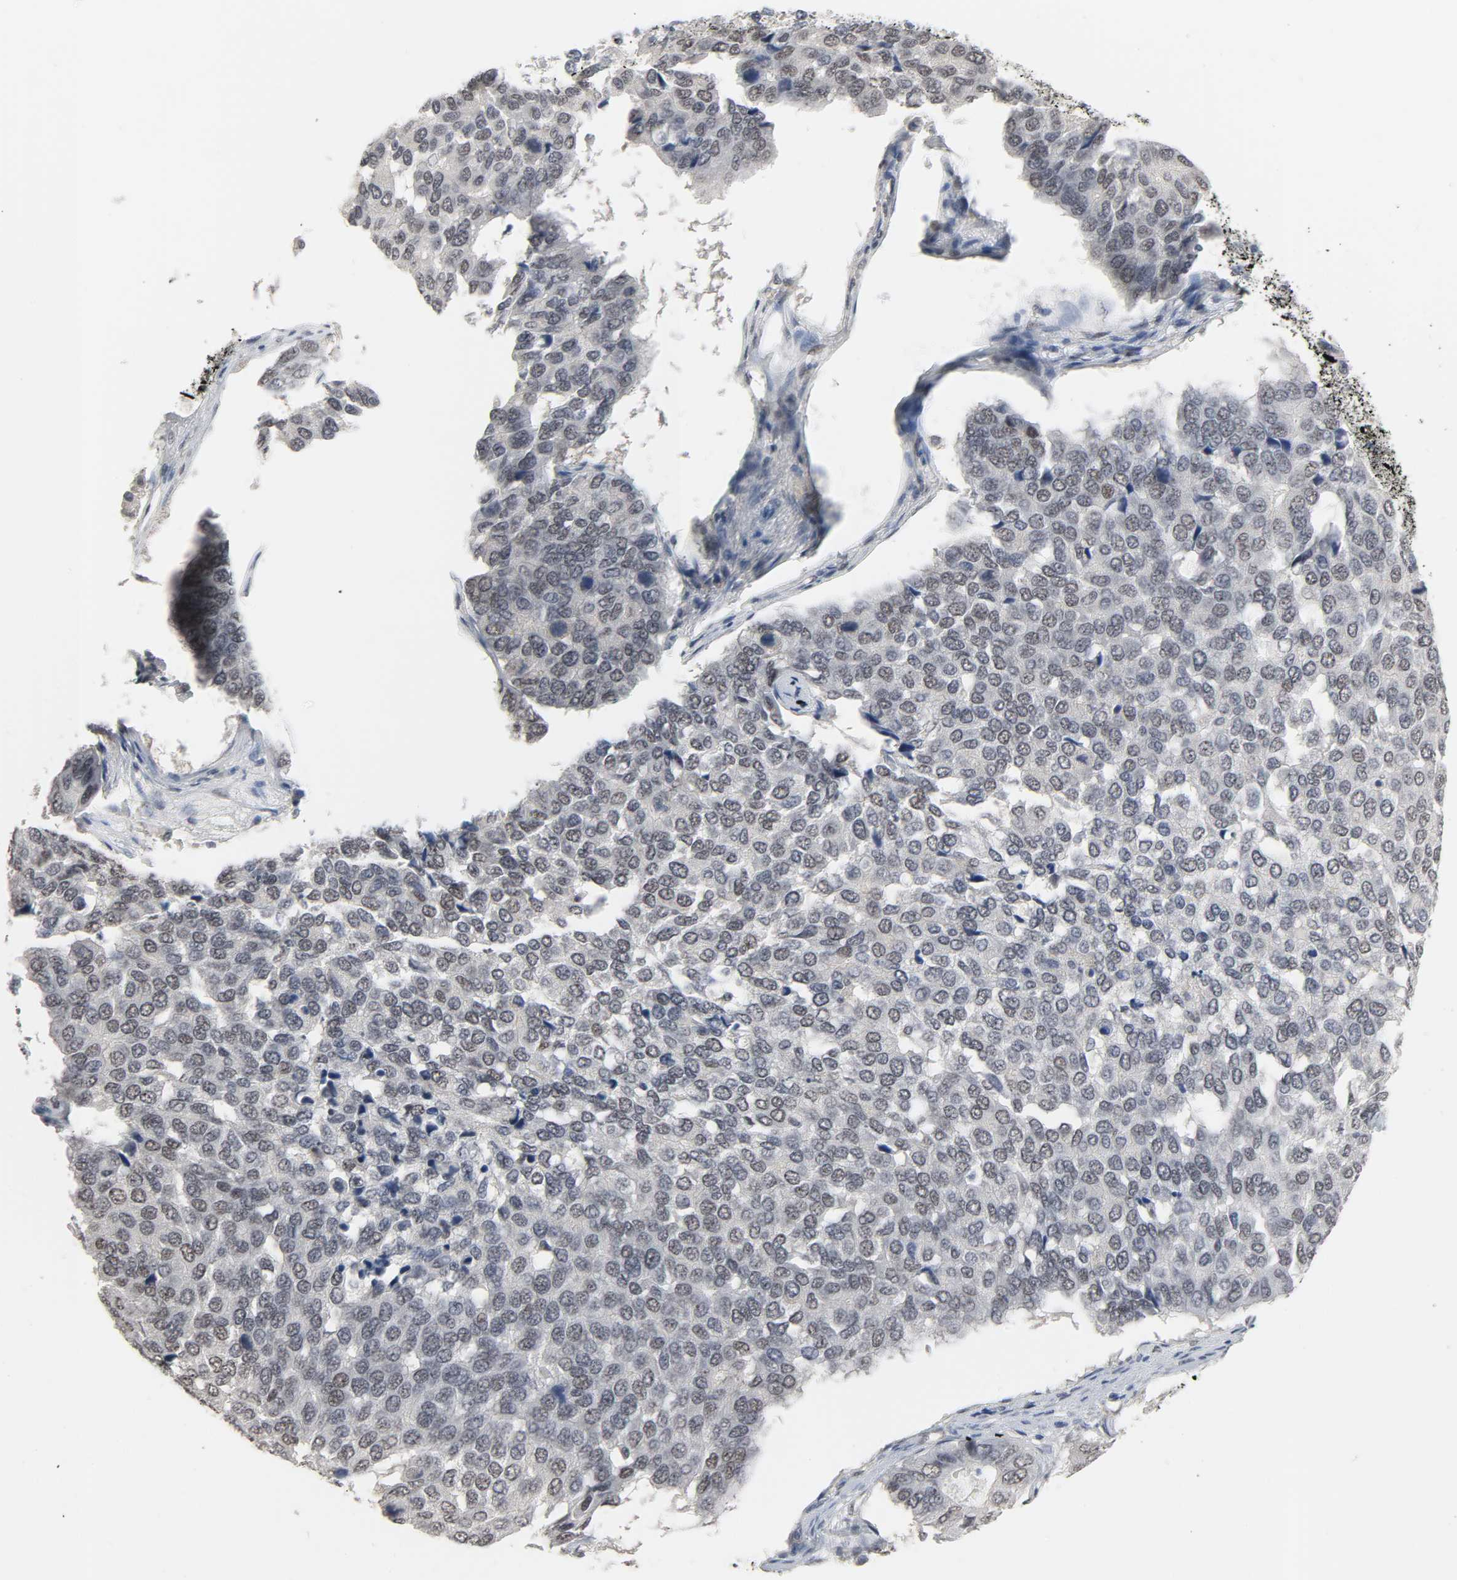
{"staining": {"intensity": "negative", "quantity": "none", "location": "none"}, "tissue": "pancreatic cancer", "cell_type": "Tumor cells", "image_type": "cancer", "snomed": [{"axis": "morphology", "description": "Adenocarcinoma, NOS"}, {"axis": "topography", "description": "Pancreas"}], "caption": "Human pancreatic cancer (adenocarcinoma) stained for a protein using immunohistochemistry (IHC) shows no positivity in tumor cells.", "gene": "ACSS2", "patient": {"sex": "male", "age": 50}}